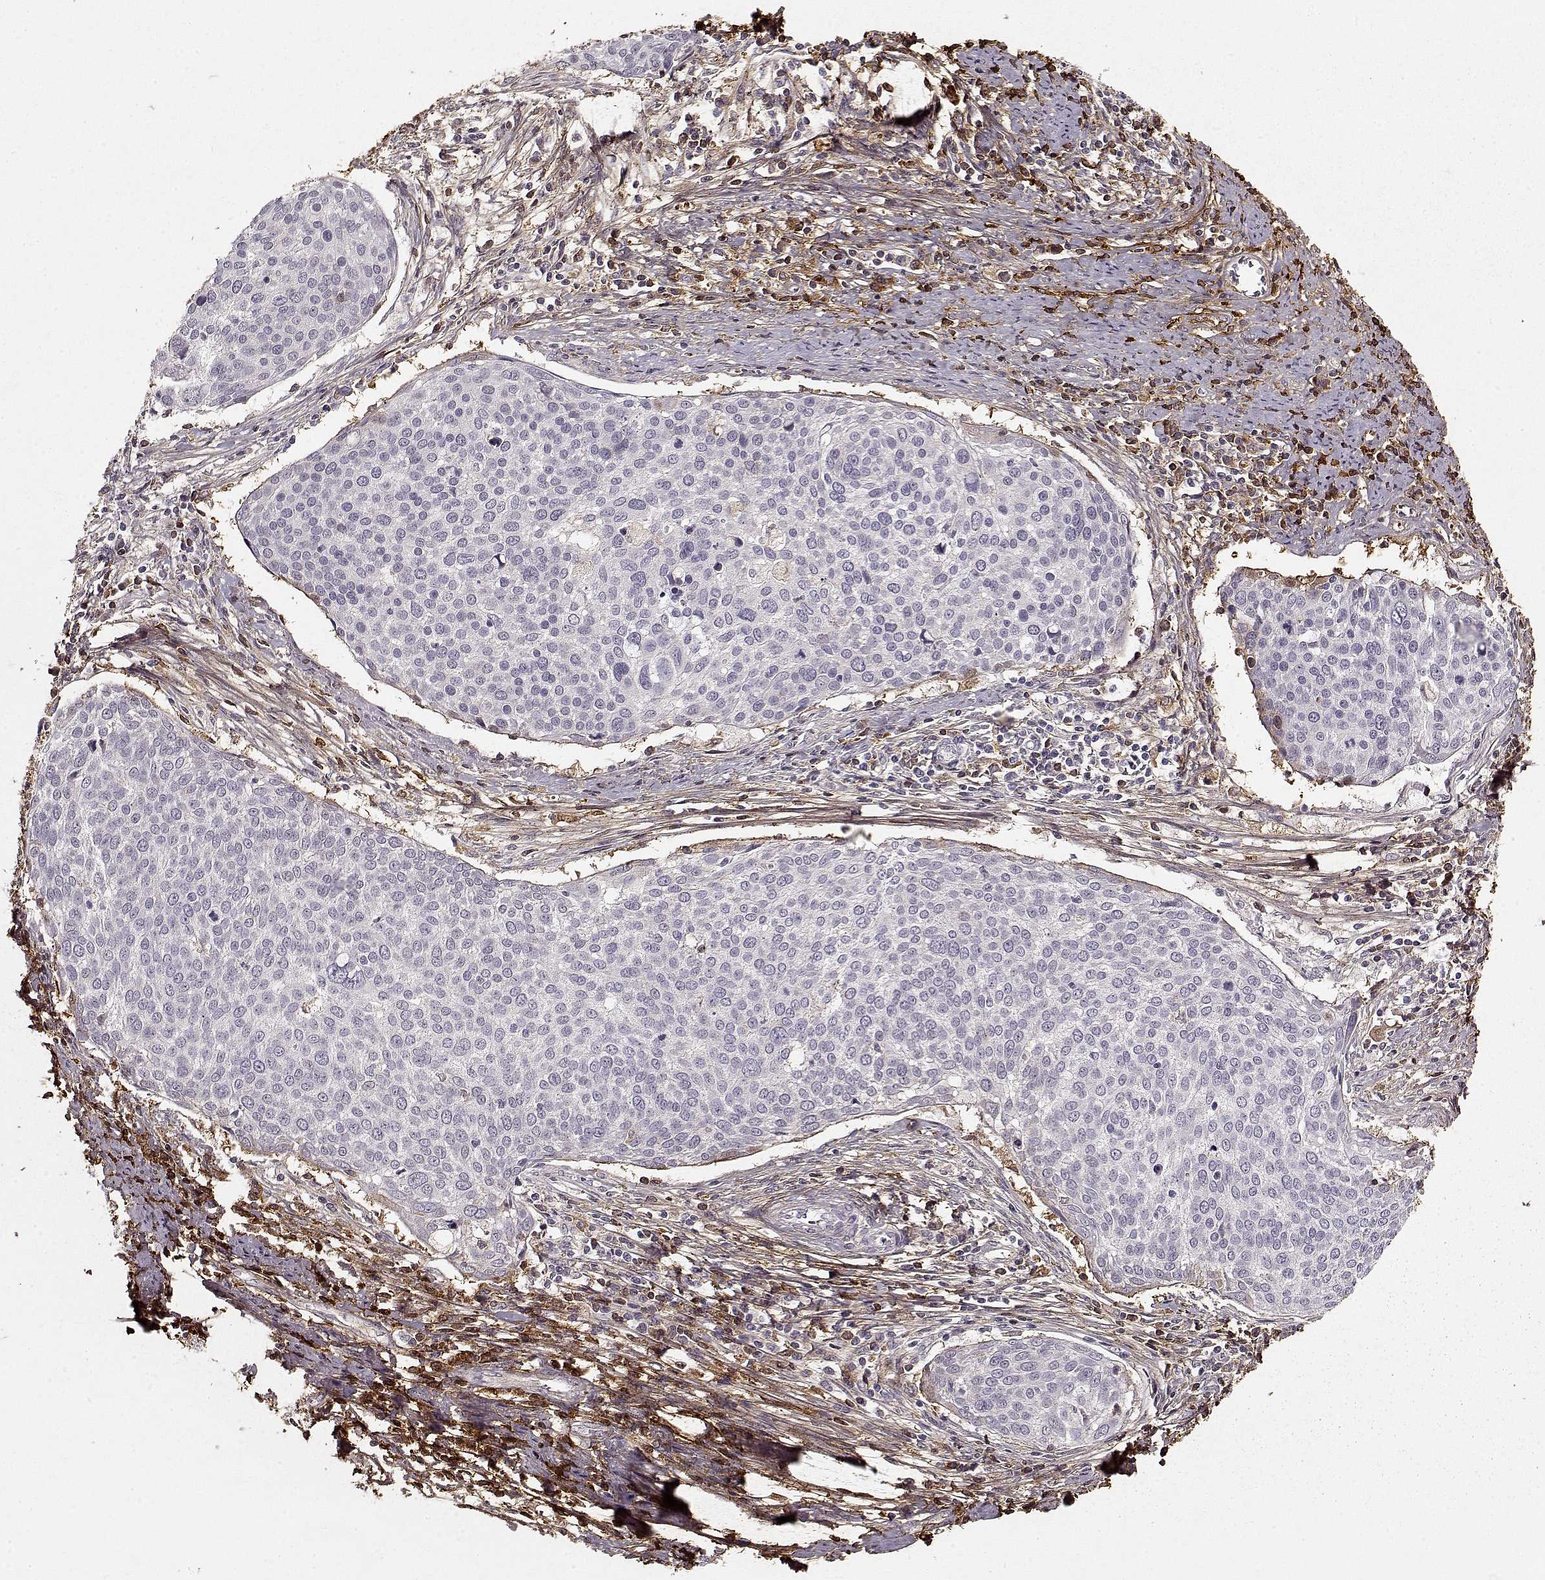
{"staining": {"intensity": "negative", "quantity": "none", "location": "none"}, "tissue": "cervical cancer", "cell_type": "Tumor cells", "image_type": "cancer", "snomed": [{"axis": "morphology", "description": "Squamous cell carcinoma, NOS"}, {"axis": "topography", "description": "Cervix"}], "caption": "Human cervical squamous cell carcinoma stained for a protein using immunohistochemistry (IHC) reveals no expression in tumor cells.", "gene": "LUM", "patient": {"sex": "female", "age": 39}}